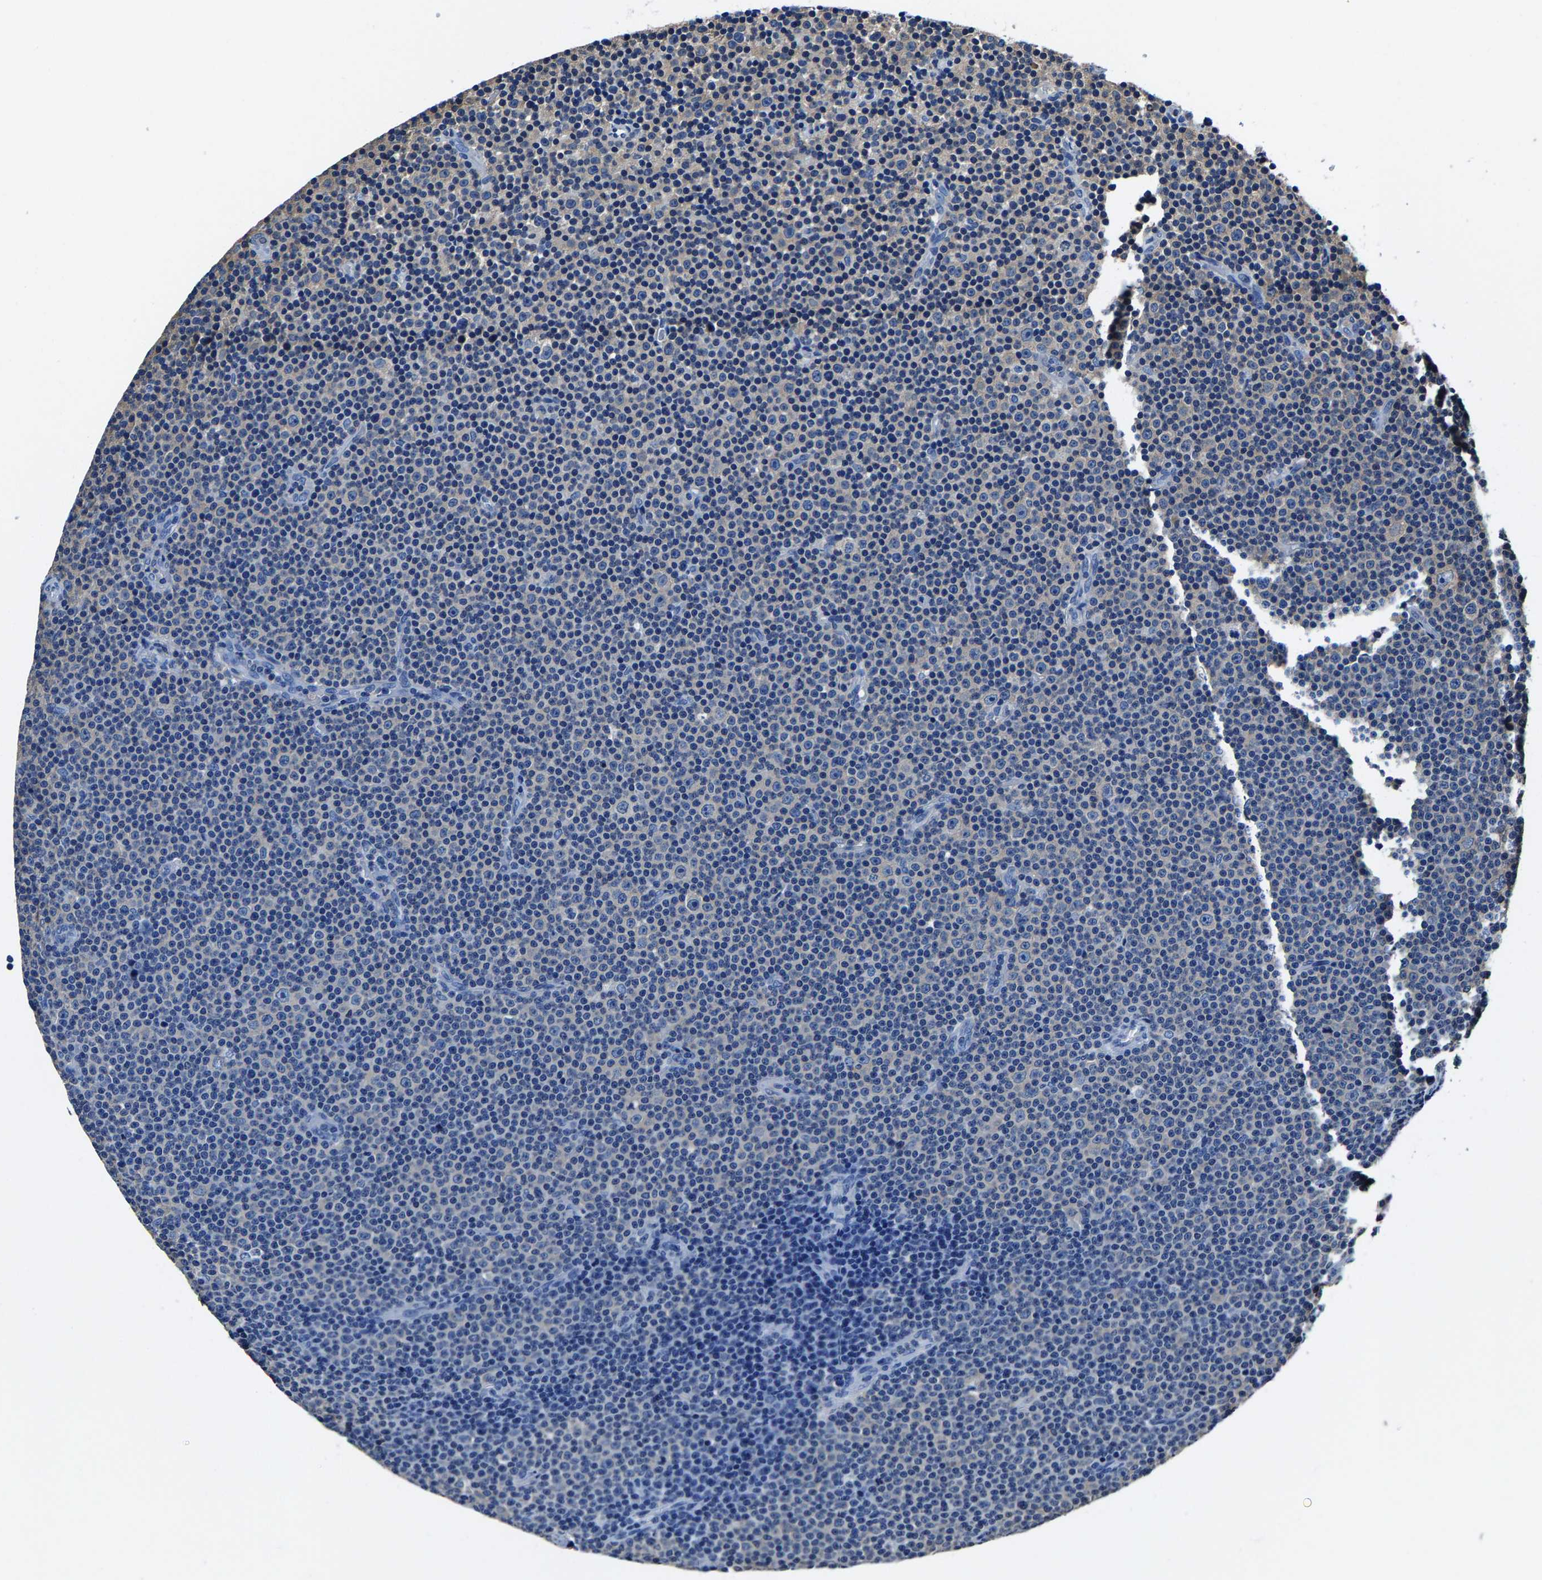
{"staining": {"intensity": "negative", "quantity": "none", "location": "none"}, "tissue": "lymphoma", "cell_type": "Tumor cells", "image_type": "cancer", "snomed": [{"axis": "morphology", "description": "Malignant lymphoma, non-Hodgkin's type, Low grade"}, {"axis": "topography", "description": "Lymph node"}], "caption": "Tumor cells are negative for brown protein staining in low-grade malignant lymphoma, non-Hodgkin's type. (DAB (3,3'-diaminobenzidine) immunohistochemistry with hematoxylin counter stain).", "gene": "ALDOB", "patient": {"sex": "female", "age": 67}}